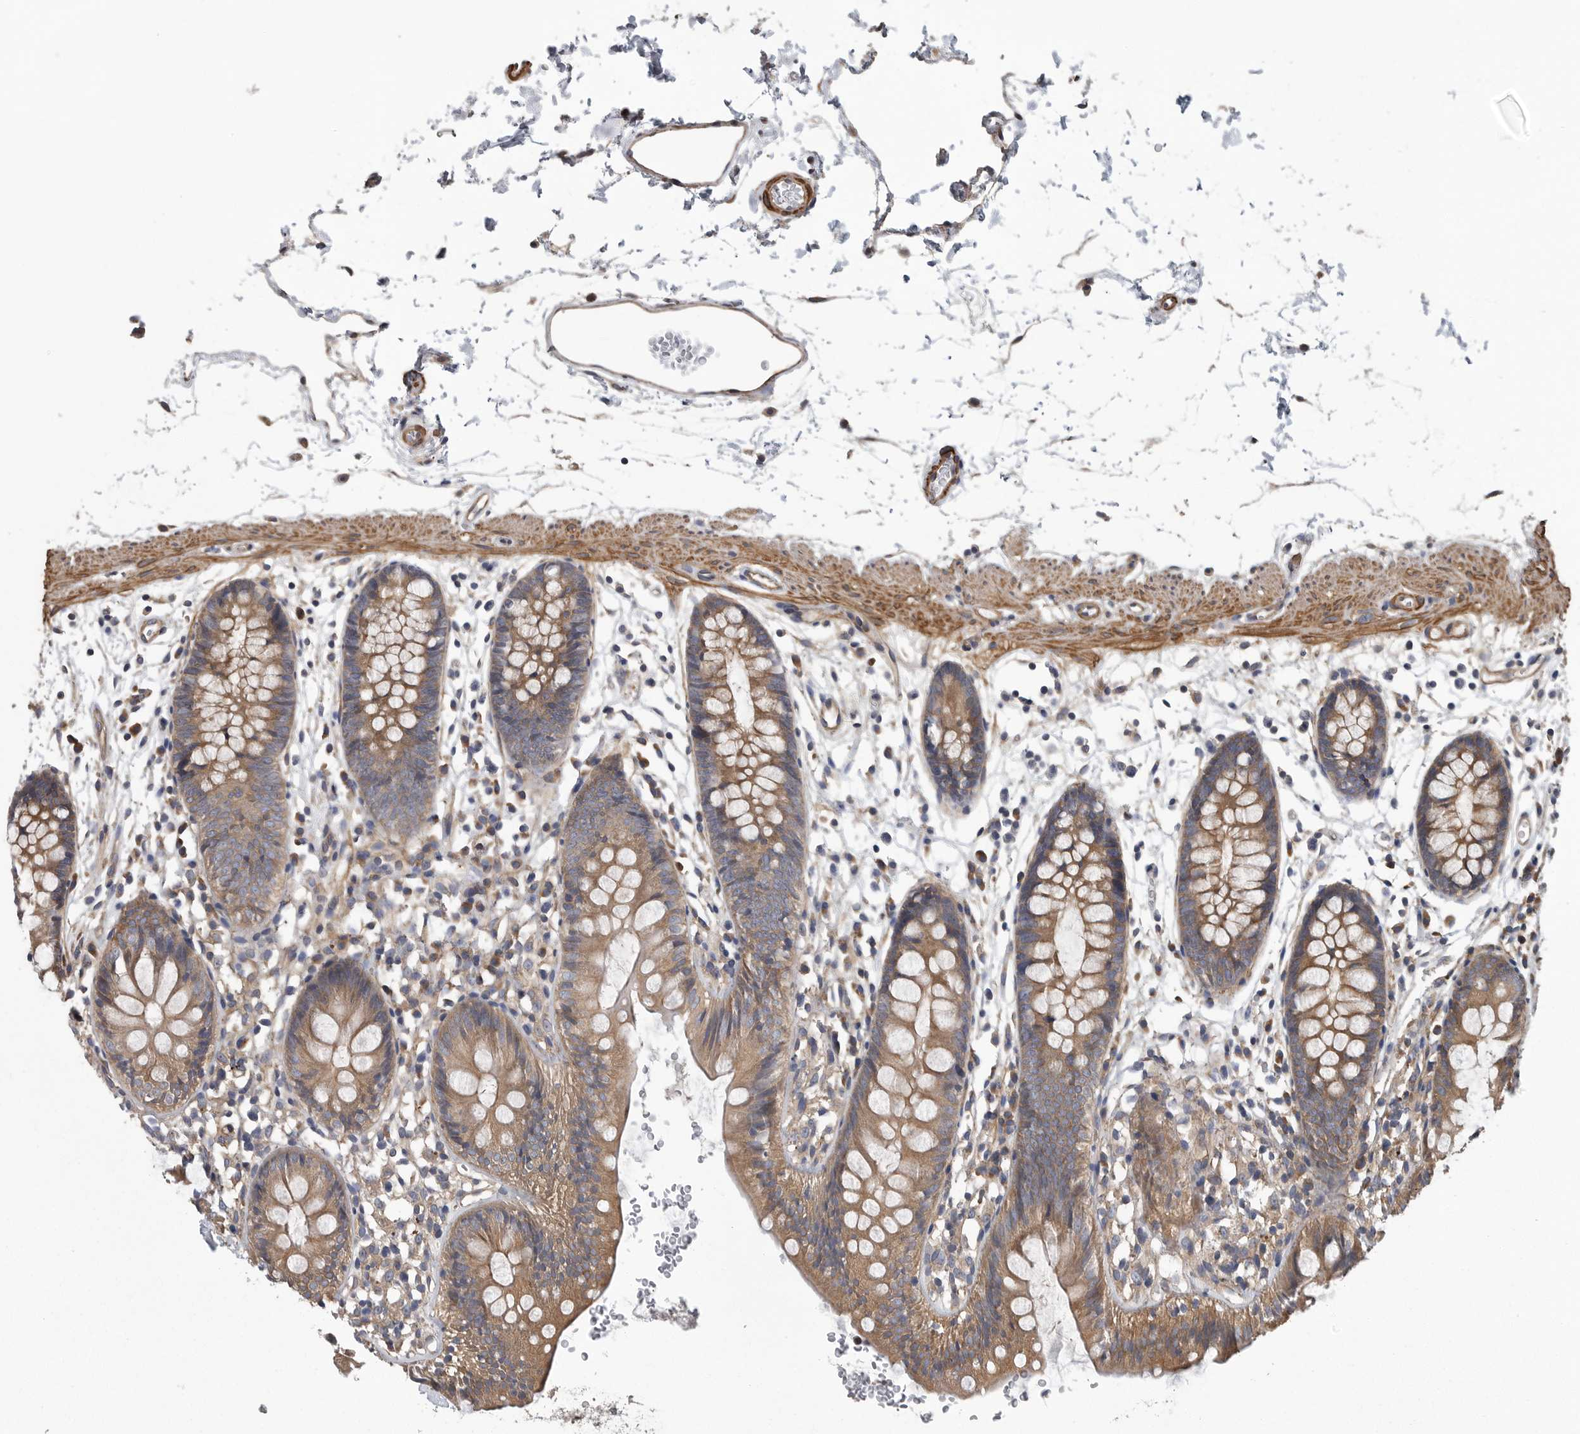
{"staining": {"intensity": "moderate", "quantity": ">75%", "location": "cytoplasmic/membranous"}, "tissue": "colon", "cell_type": "Endothelial cells", "image_type": "normal", "snomed": [{"axis": "morphology", "description": "Normal tissue, NOS"}, {"axis": "topography", "description": "Colon"}], "caption": "Moderate cytoplasmic/membranous protein positivity is identified in about >75% of endothelial cells in colon. The staining is performed using DAB (3,3'-diaminobenzidine) brown chromogen to label protein expression. The nuclei are counter-stained blue using hematoxylin.", "gene": "OXR1", "patient": {"sex": "male", "age": 56}}